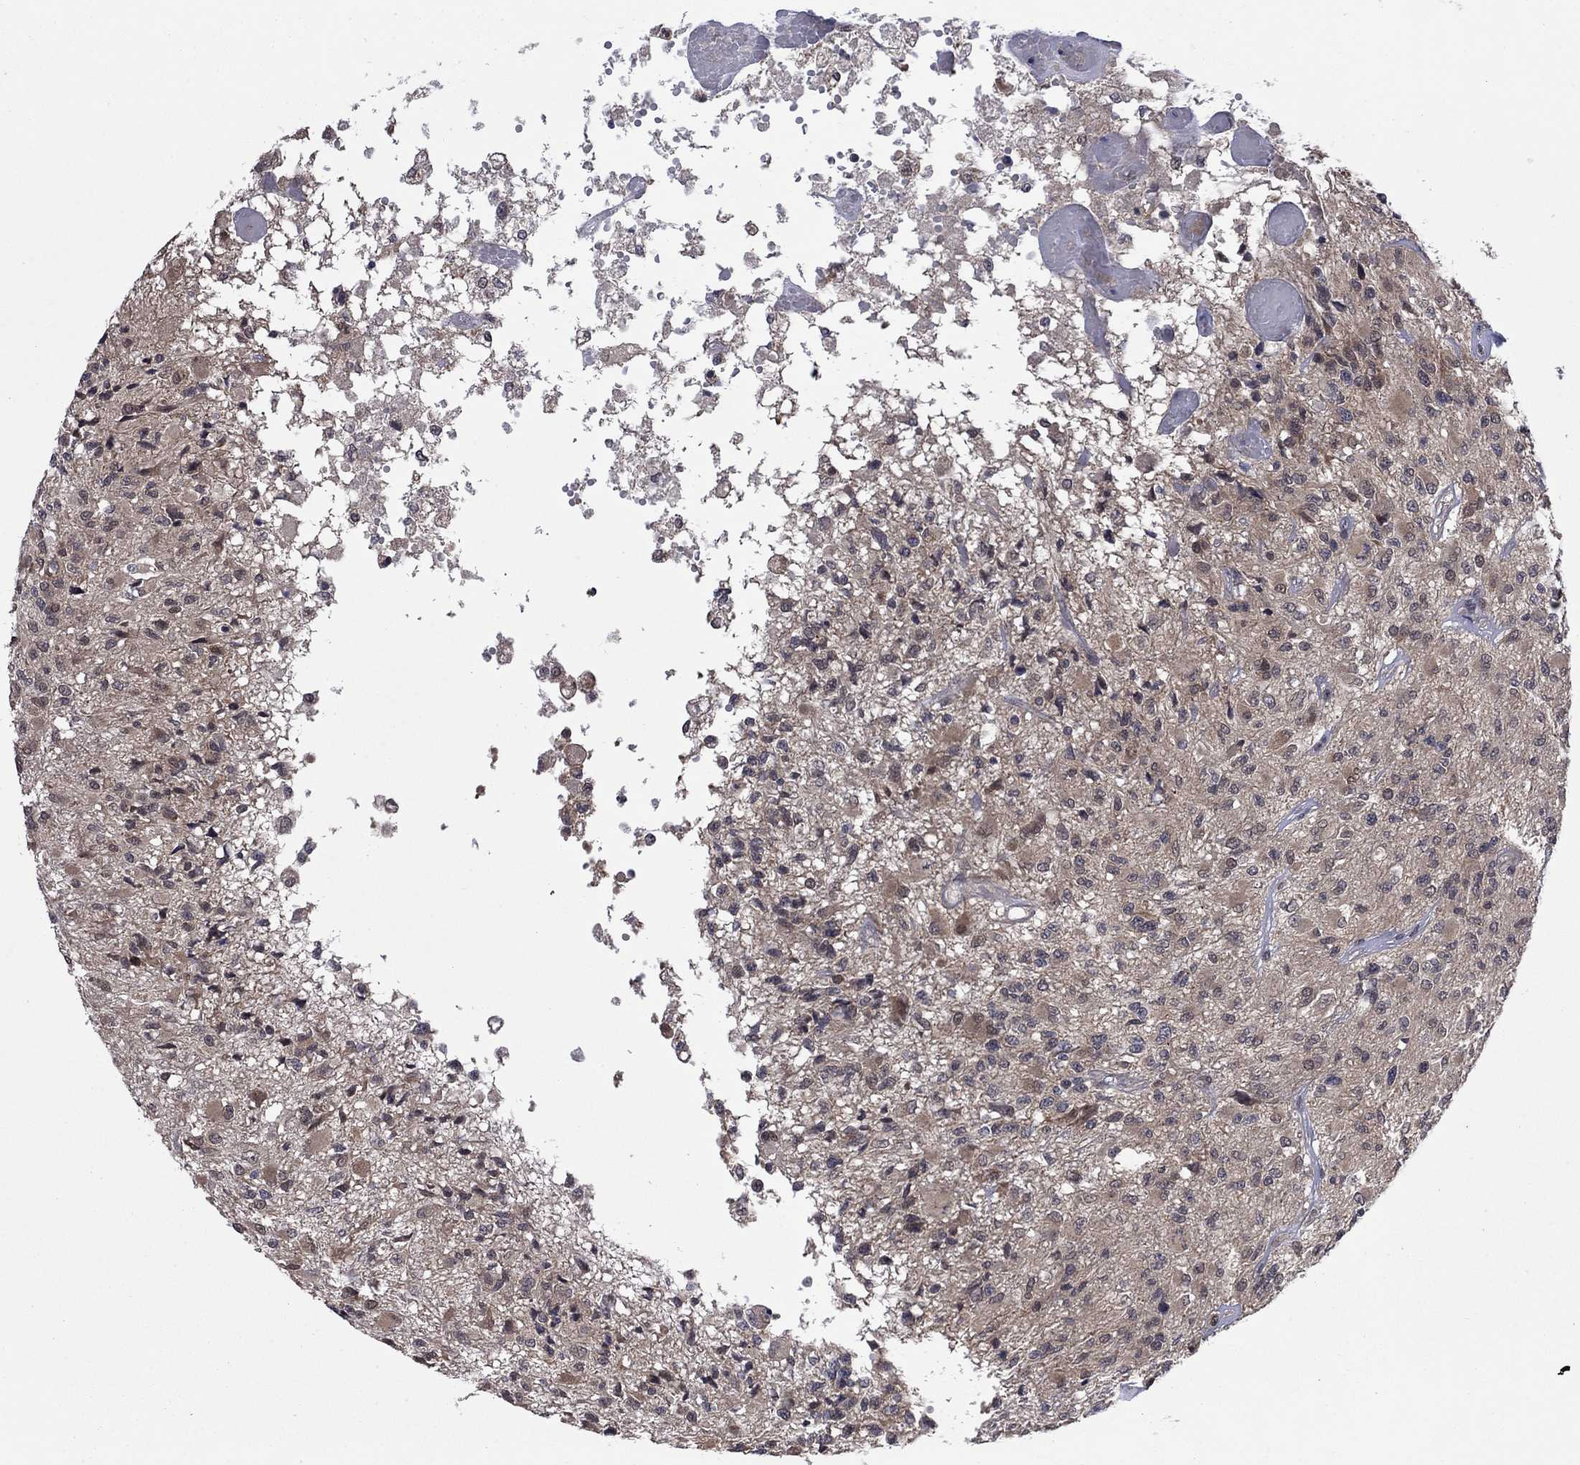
{"staining": {"intensity": "negative", "quantity": "none", "location": "none"}, "tissue": "glioma", "cell_type": "Tumor cells", "image_type": "cancer", "snomed": [{"axis": "morphology", "description": "Glioma, malignant, High grade"}, {"axis": "topography", "description": "Brain"}], "caption": "Tumor cells are negative for protein expression in human glioma. (Brightfield microscopy of DAB immunohistochemistry (IHC) at high magnification).", "gene": "IAH1", "patient": {"sex": "female", "age": 63}}